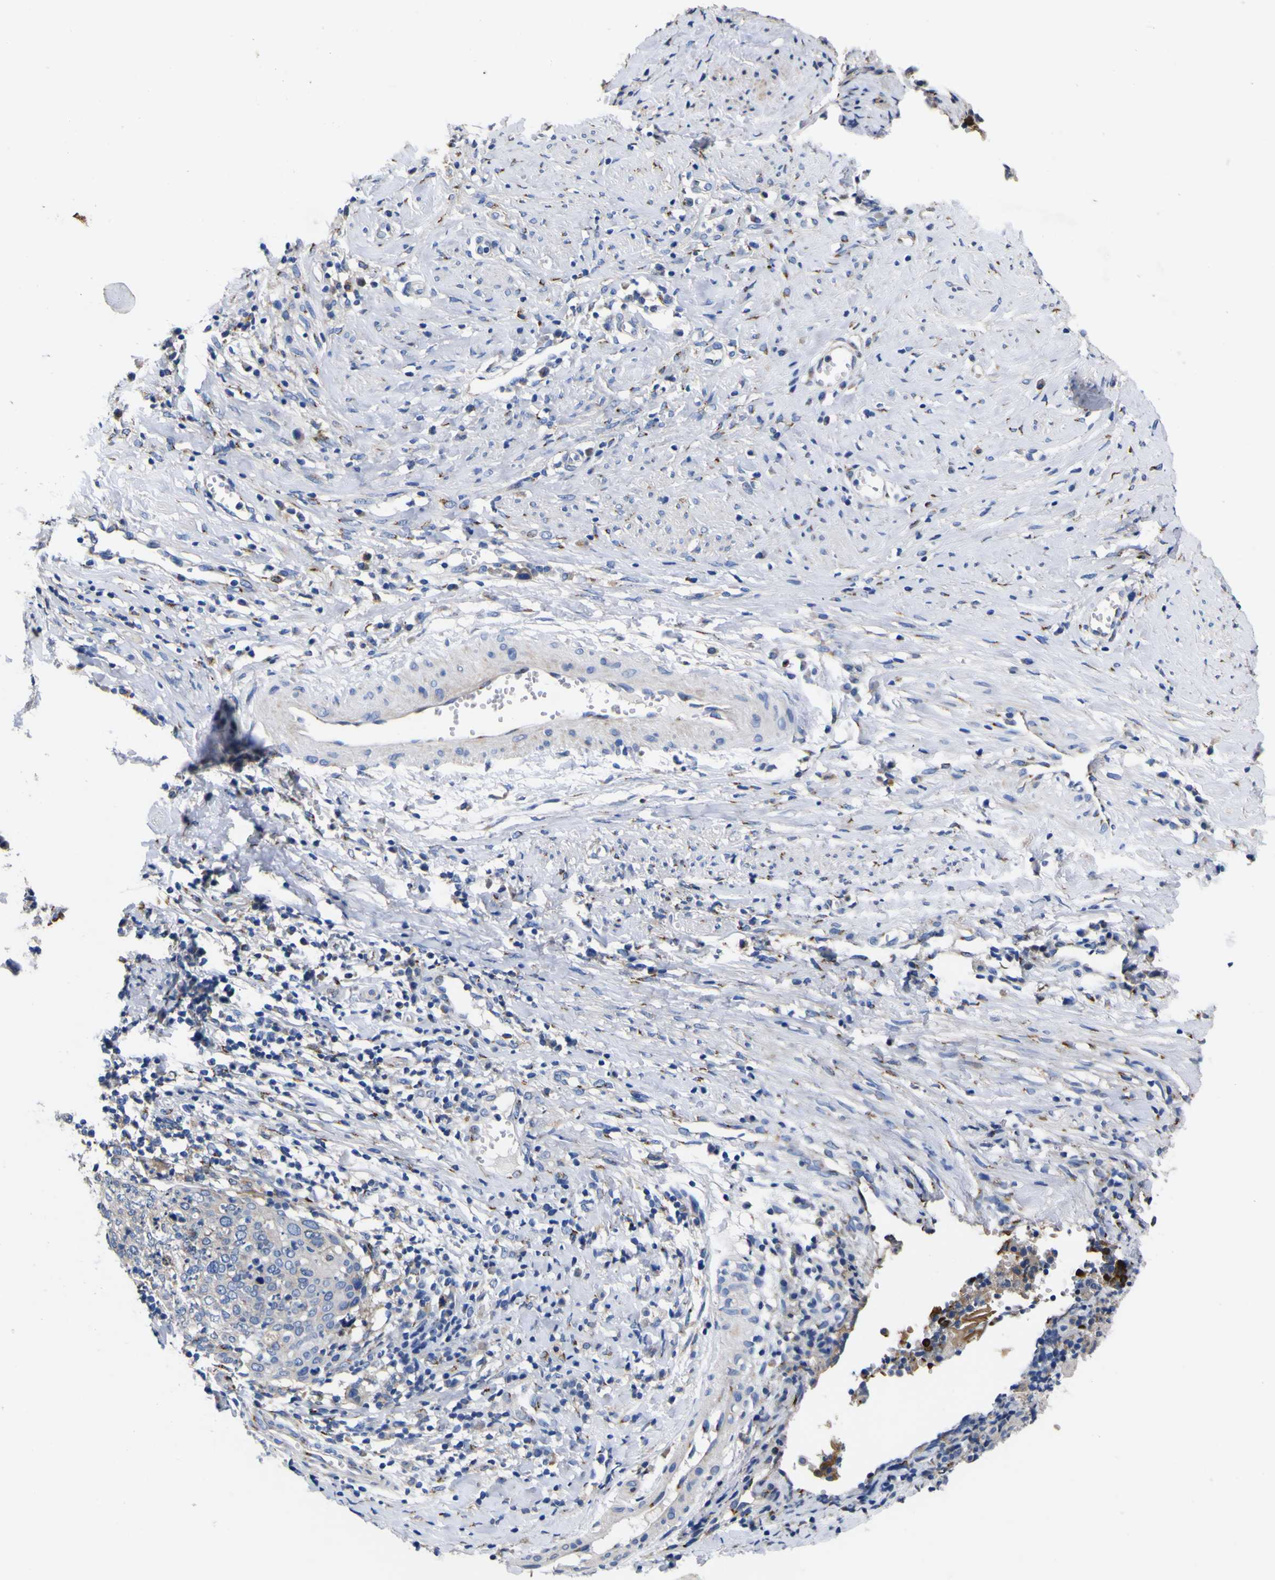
{"staining": {"intensity": "negative", "quantity": "none", "location": "none"}, "tissue": "cervical cancer", "cell_type": "Tumor cells", "image_type": "cancer", "snomed": [{"axis": "morphology", "description": "Squamous cell carcinoma, NOS"}, {"axis": "topography", "description": "Cervix"}], "caption": "Tumor cells are negative for brown protein staining in cervical cancer (squamous cell carcinoma).", "gene": "COA1", "patient": {"sex": "female", "age": 40}}